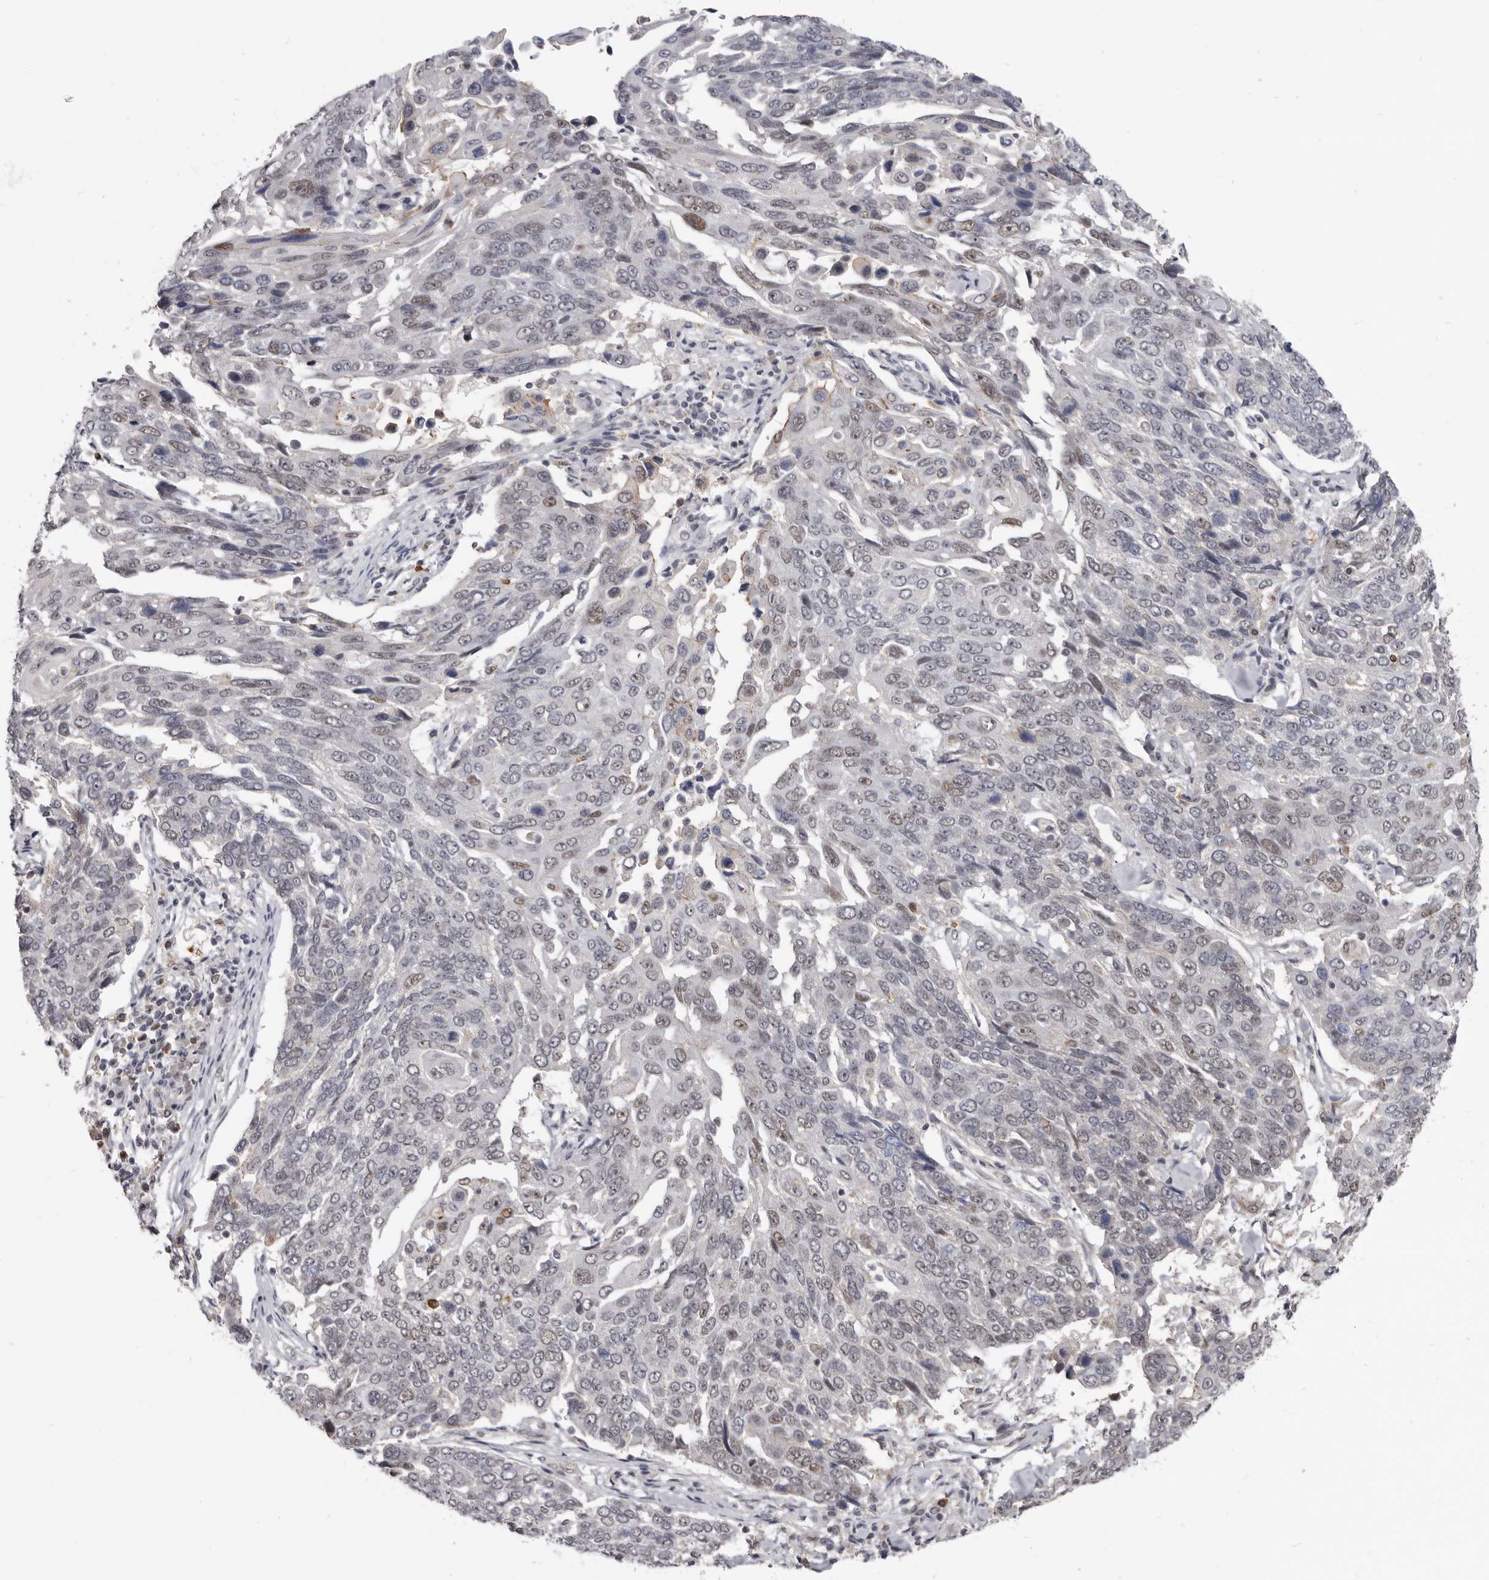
{"staining": {"intensity": "moderate", "quantity": "<25%", "location": "nuclear"}, "tissue": "lung cancer", "cell_type": "Tumor cells", "image_type": "cancer", "snomed": [{"axis": "morphology", "description": "Squamous cell carcinoma, NOS"}, {"axis": "topography", "description": "Lung"}], "caption": "Squamous cell carcinoma (lung) stained with a brown dye shows moderate nuclear positive expression in approximately <25% of tumor cells.", "gene": "CGN", "patient": {"sex": "male", "age": 66}}